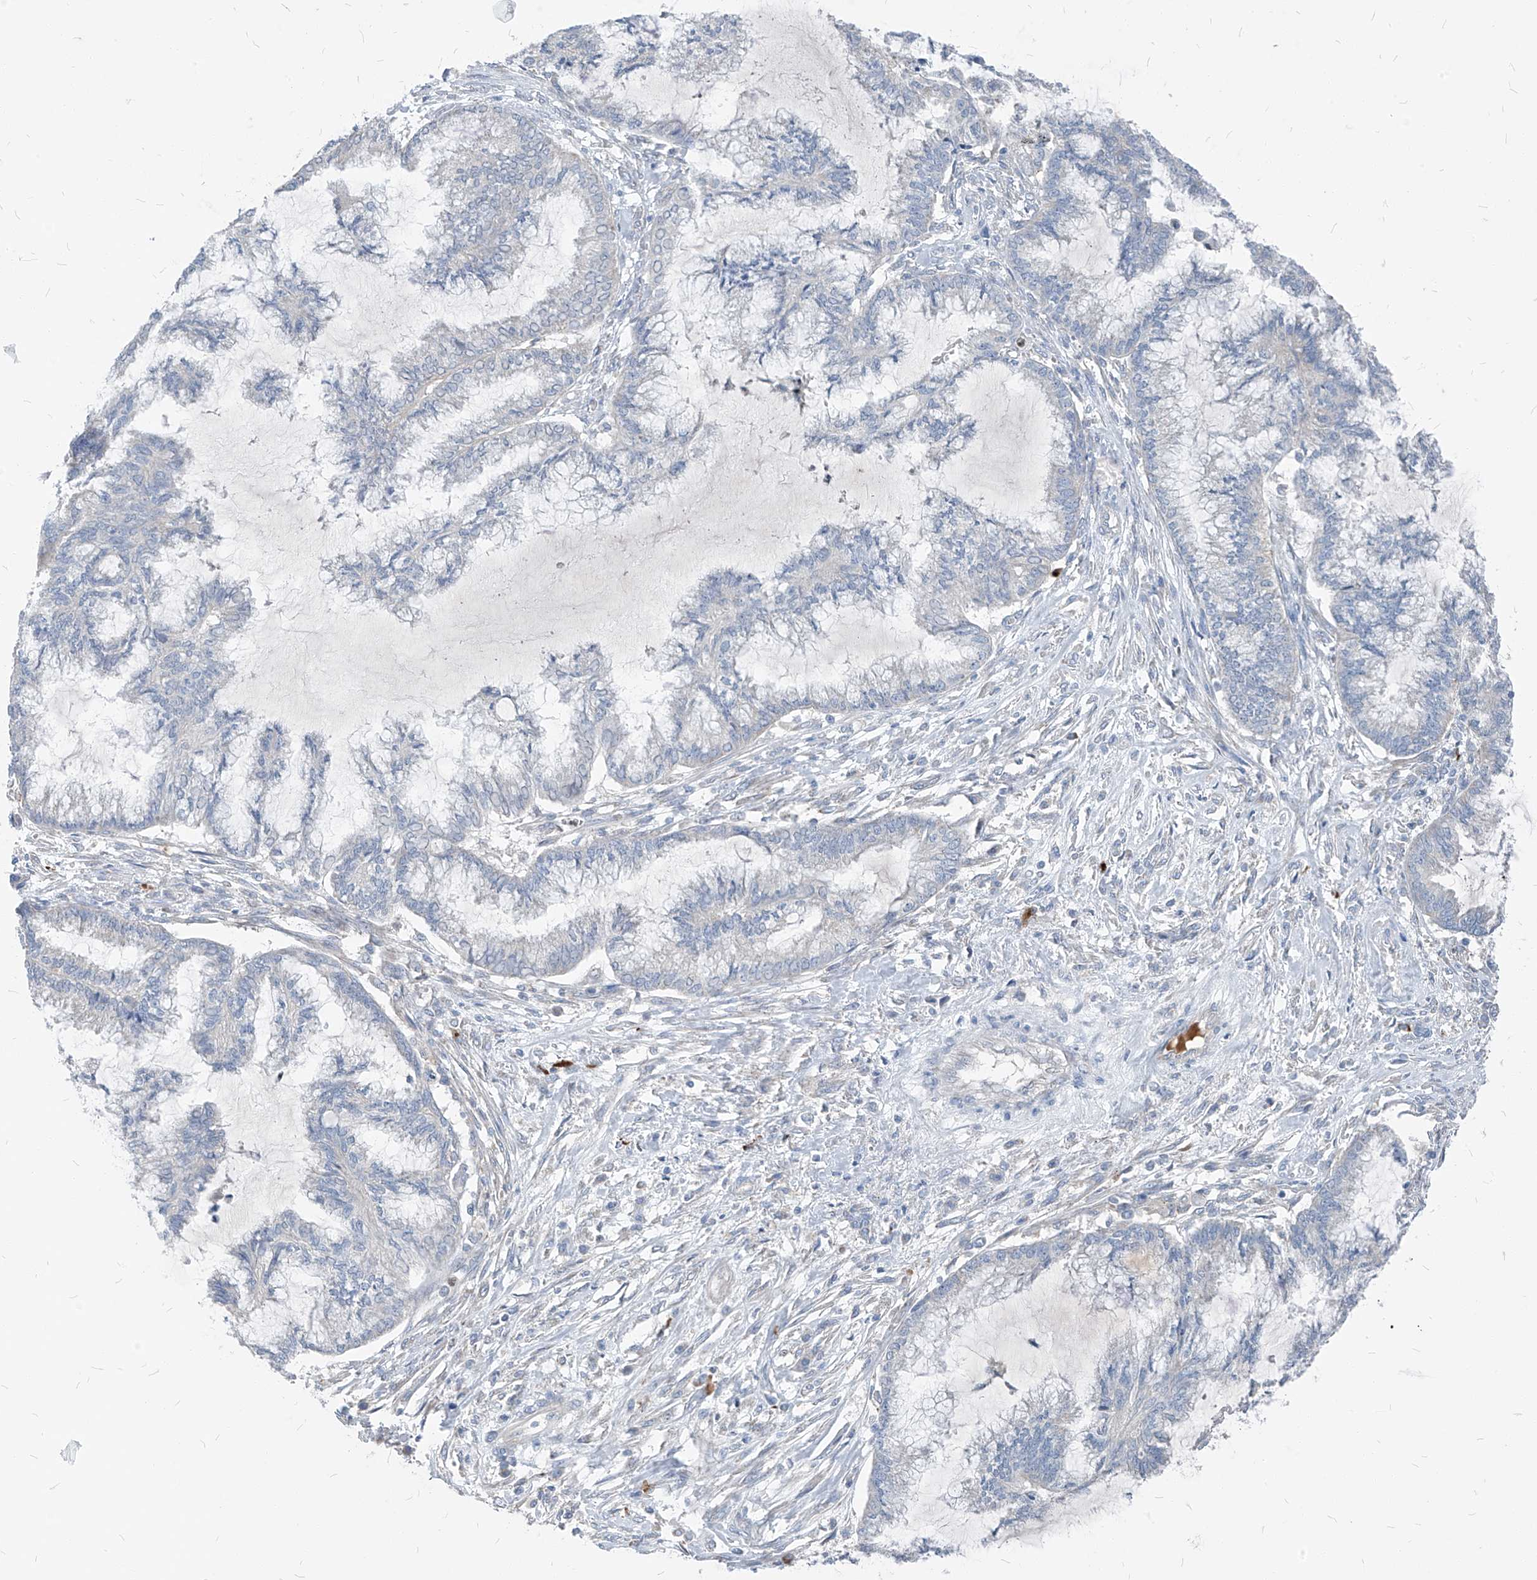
{"staining": {"intensity": "negative", "quantity": "none", "location": "none"}, "tissue": "endometrial cancer", "cell_type": "Tumor cells", "image_type": "cancer", "snomed": [{"axis": "morphology", "description": "Adenocarcinoma, NOS"}, {"axis": "topography", "description": "Endometrium"}], "caption": "Human adenocarcinoma (endometrial) stained for a protein using immunohistochemistry demonstrates no staining in tumor cells.", "gene": "CHMP2B", "patient": {"sex": "female", "age": 86}}